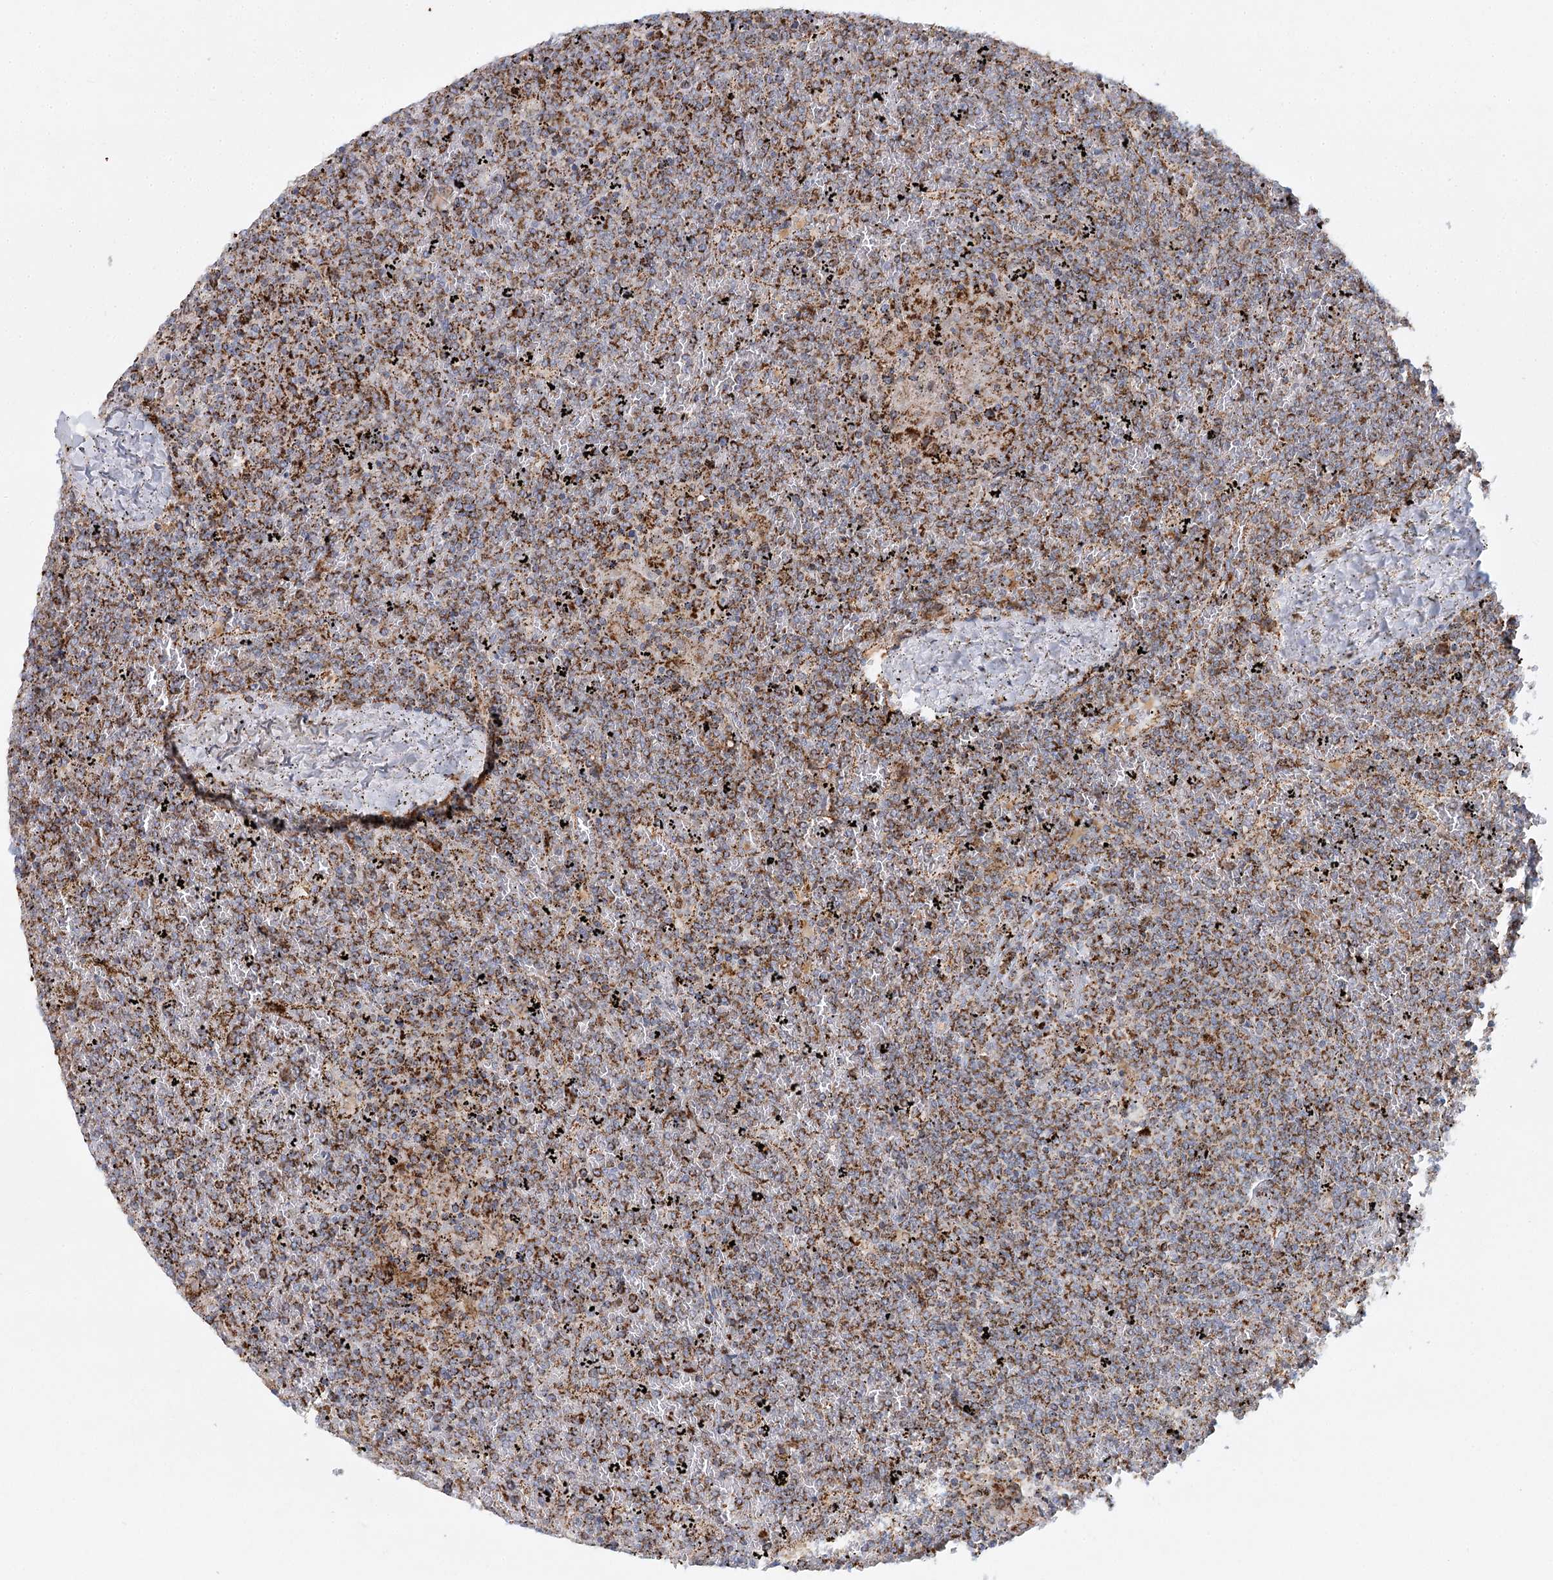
{"staining": {"intensity": "strong", "quantity": "25%-75%", "location": "cytoplasmic/membranous"}, "tissue": "lymphoma", "cell_type": "Tumor cells", "image_type": "cancer", "snomed": [{"axis": "morphology", "description": "Malignant lymphoma, non-Hodgkin's type, Low grade"}, {"axis": "topography", "description": "Spleen"}], "caption": "Human low-grade malignant lymphoma, non-Hodgkin's type stained with a brown dye displays strong cytoplasmic/membranous positive staining in approximately 25%-75% of tumor cells.", "gene": "TAS1R1", "patient": {"sex": "female", "age": 19}}